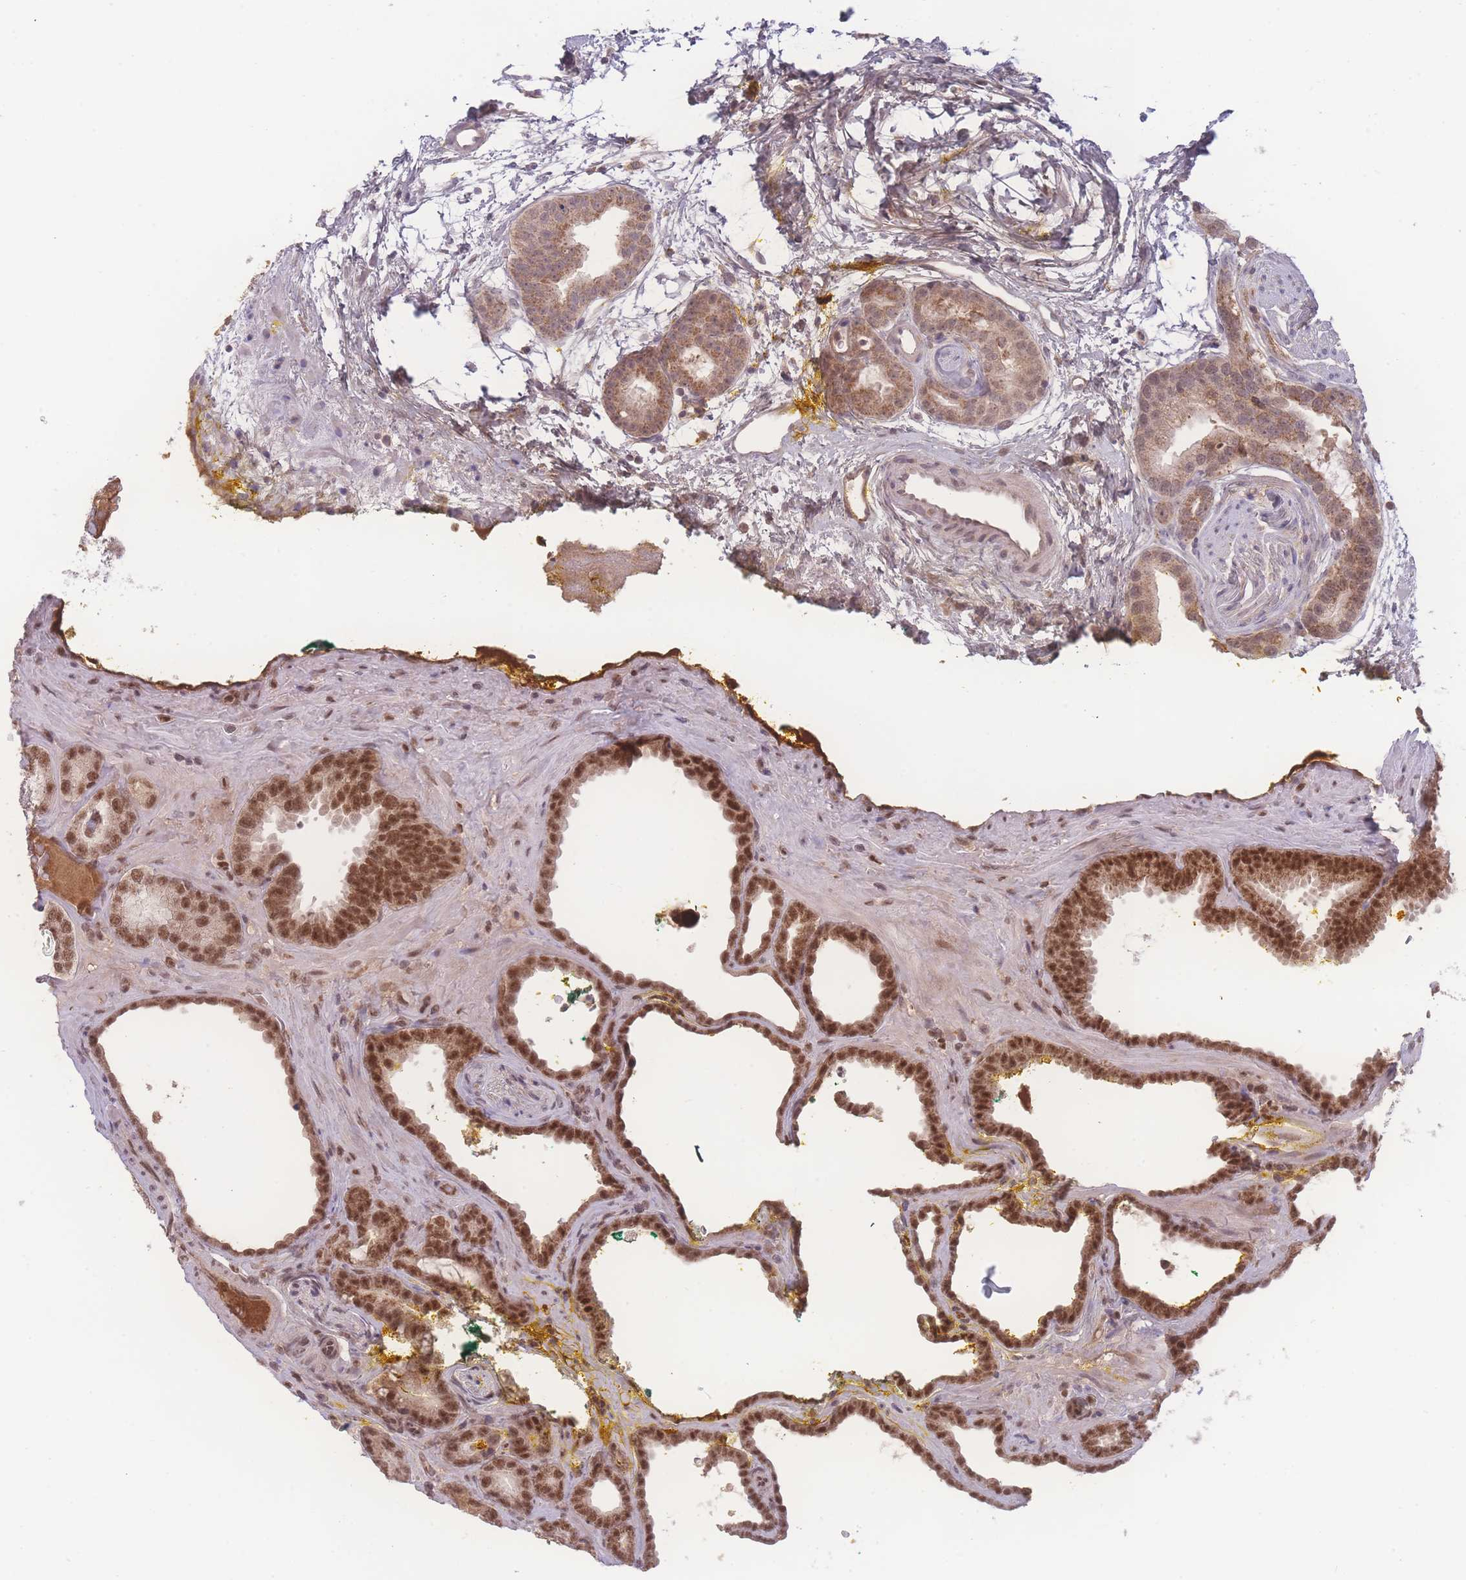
{"staining": {"intensity": "moderate", "quantity": ">75%", "location": "cytoplasmic/membranous,nuclear"}, "tissue": "prostate cancer", "cell_type": "Tumor cells", "image_type": "cancer", "snomed": [{"axis": "morphology", "description": "Adenocarcinoma, High grade"}, {"axis": "topography", "description": "Prostate"}], "caption": "Immunohistochemical staining of high-grade adenocarcinoma (prostate) exhibits medium levels of moderate cytoplasmic/membranous and nuclear expression in approximately >75% of tumor cells.", "gene": "RAVER1", "patient": {"sex": "male", "age": 72}}